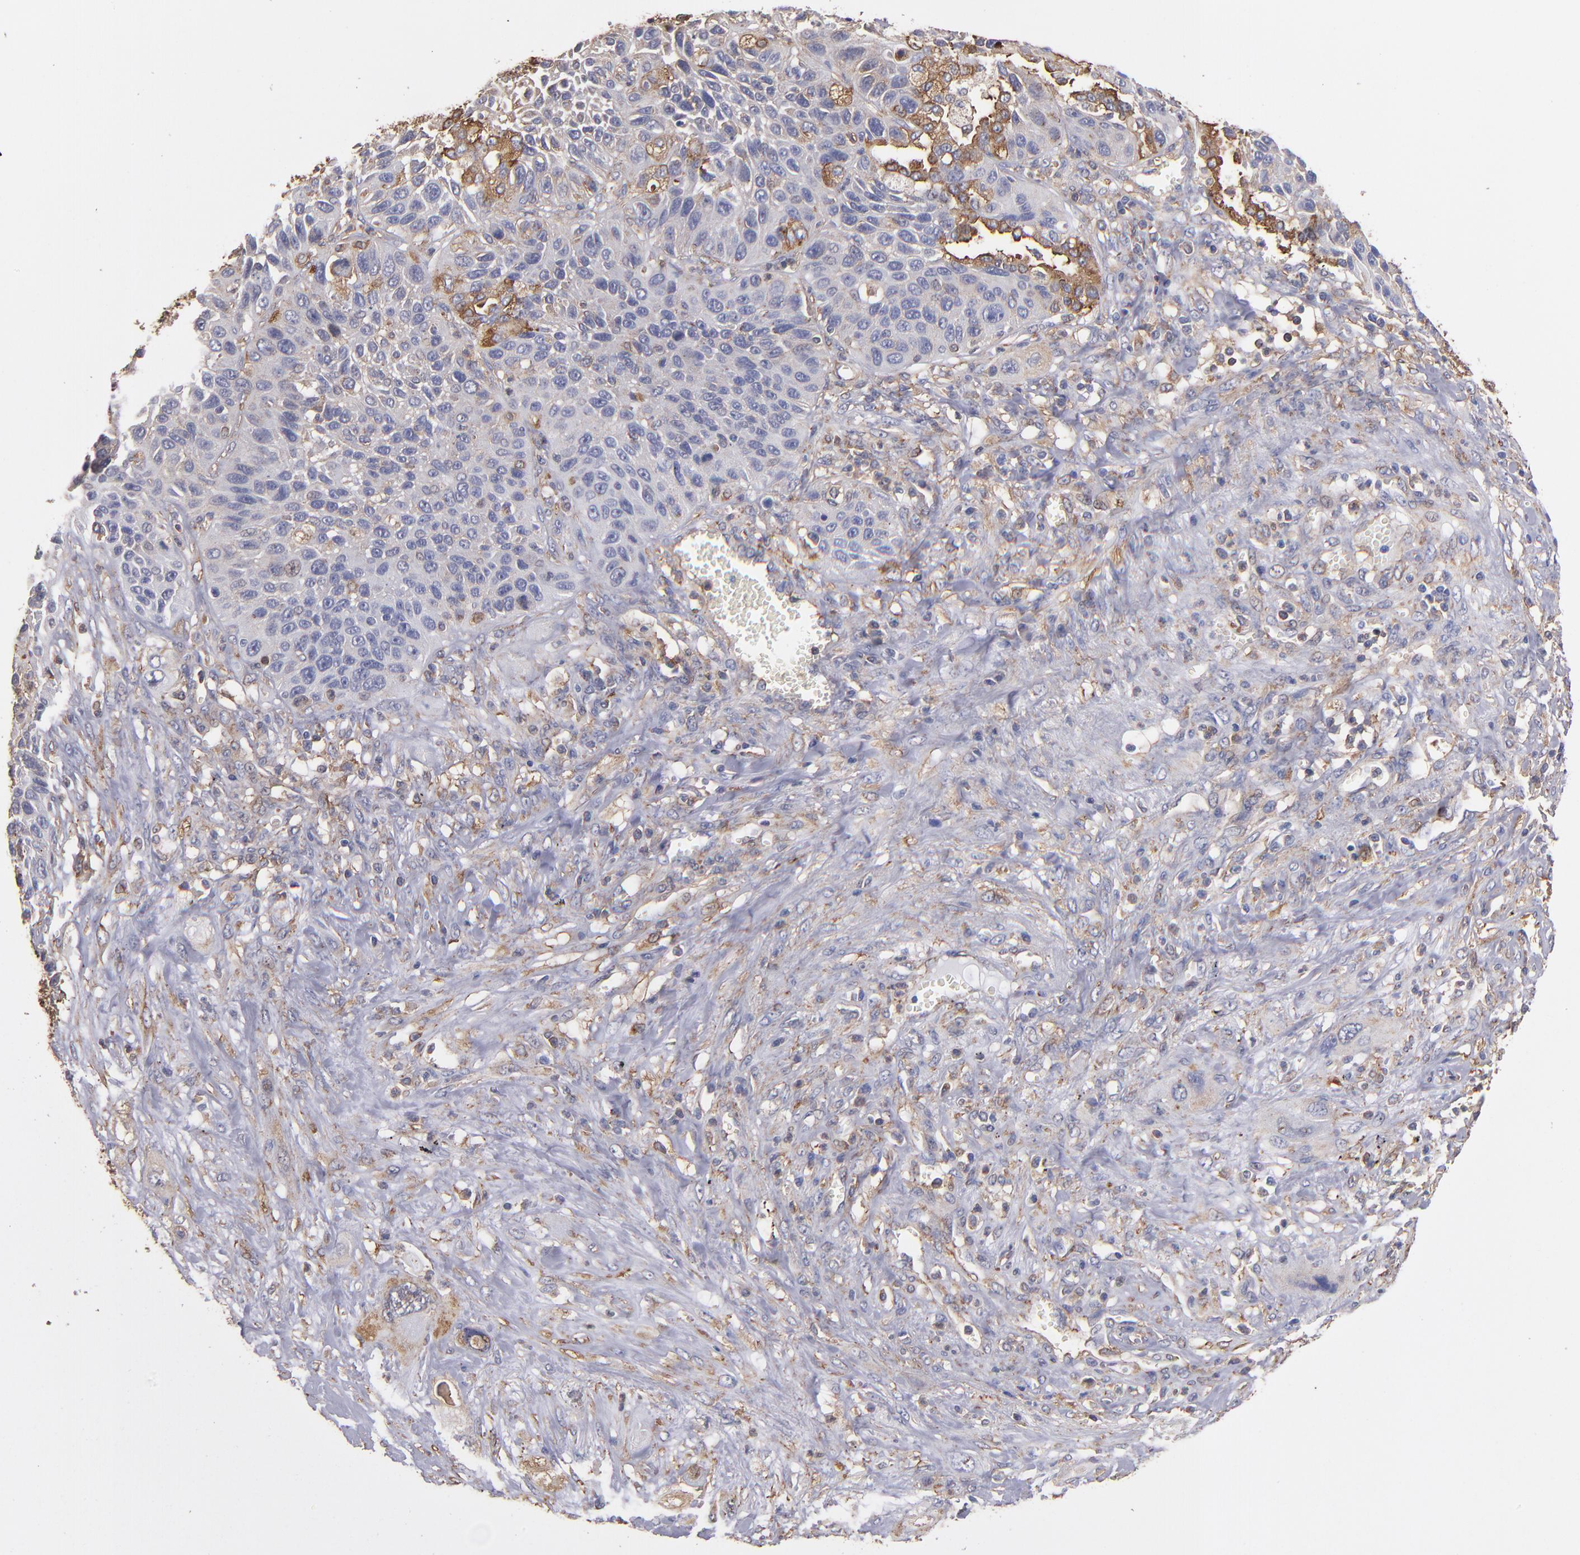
{"staining": {"intensity": "negative", "quantity": "none", "location": "none"}, "tissue": "lung cancer", "cell_type": "Tumor cells", "image_type": "cancer", "snomed": [{"axis": "morphology", "description": "Squamous cell carcinoma, NOS"}, {"axis": "topography", "description": "Lung"}], "caption": "A micrograph of lung cancer (squamous cell carcinoma) stained for a protein shows no brown staining in tumor cells.", "gene": "MVP", "patient": {"sex": "female", "age": 76}}